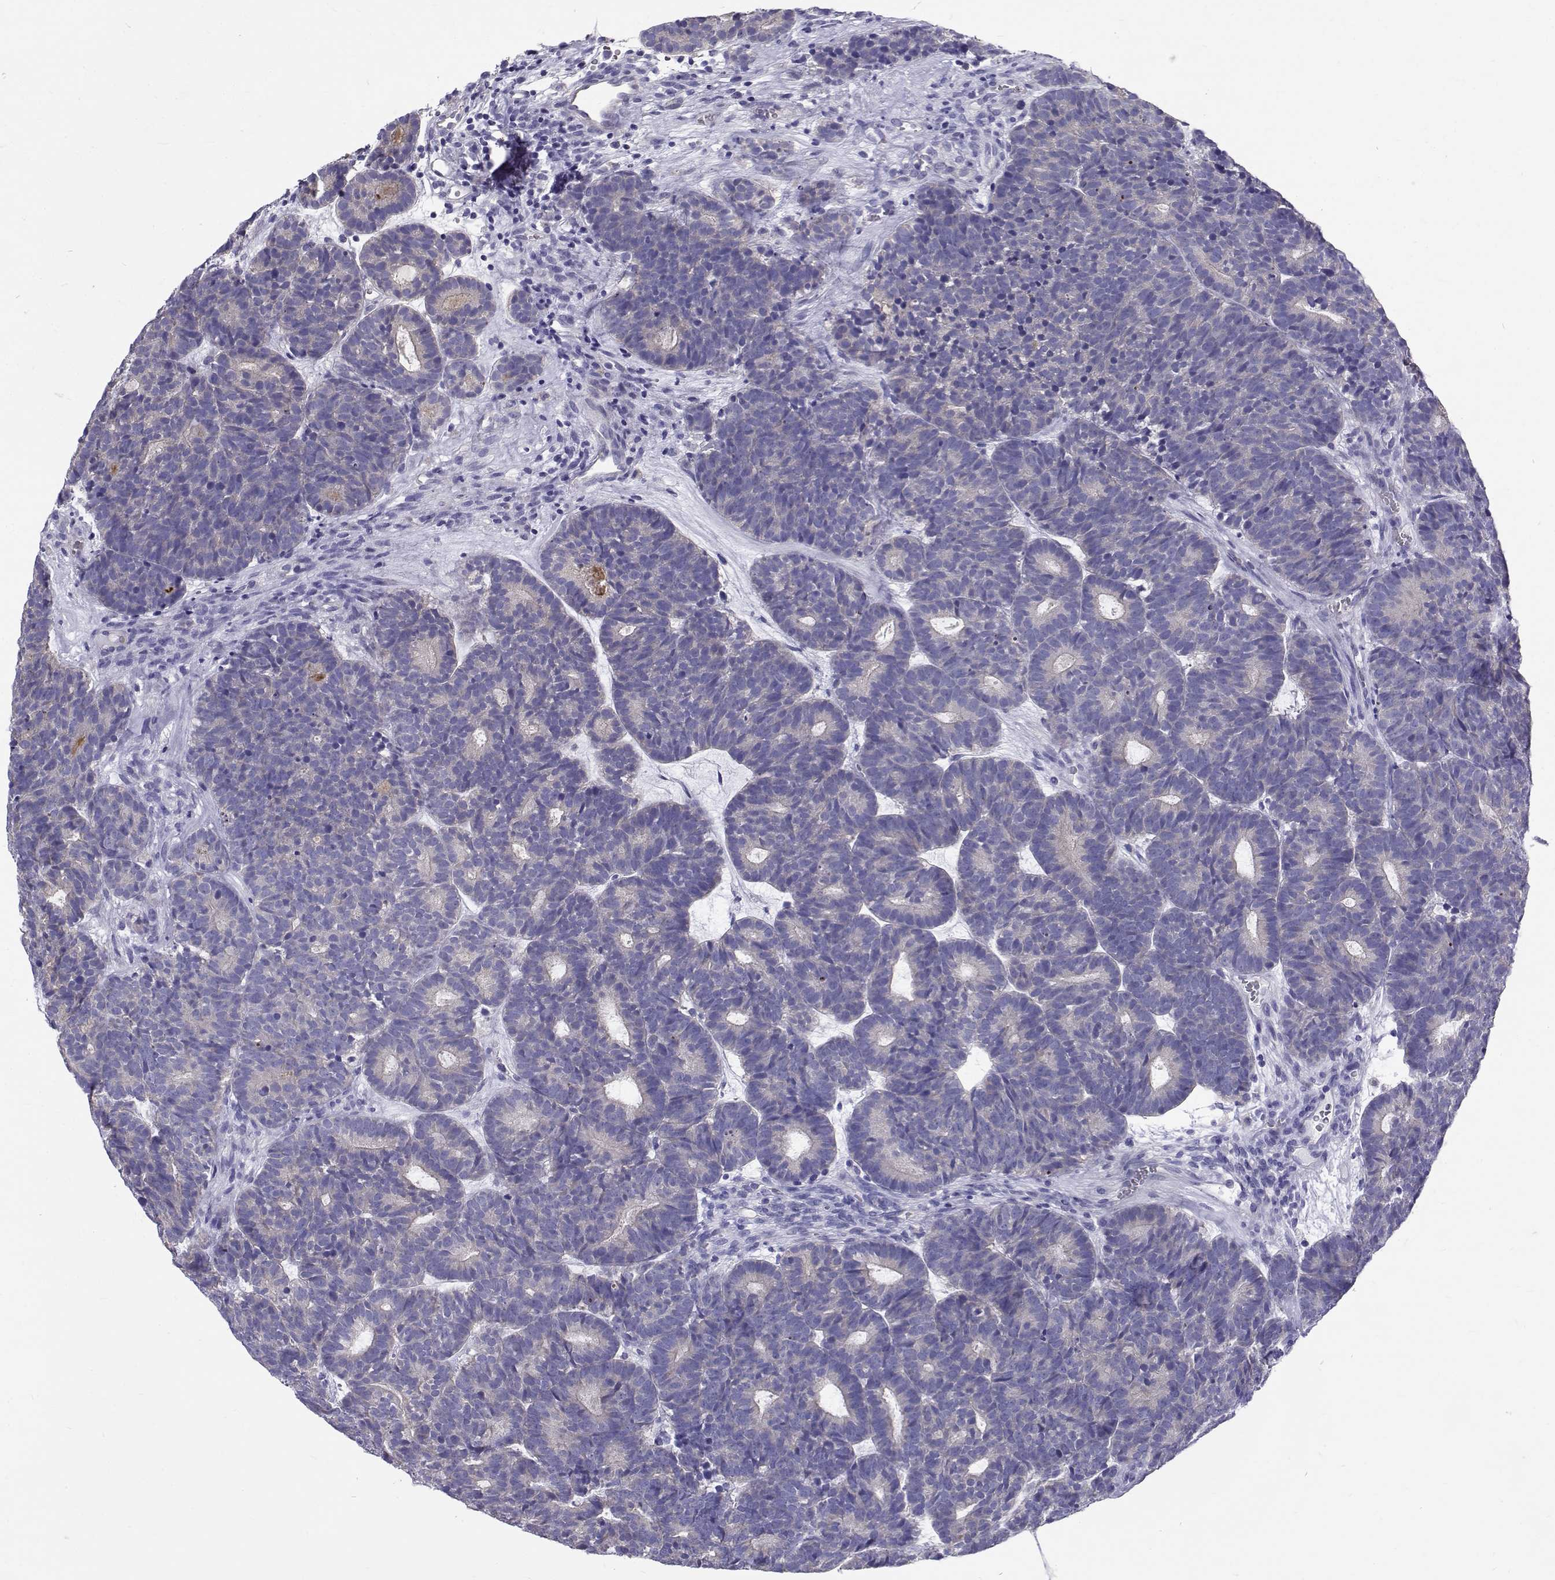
{"staining": {"intensity": "negative", "quantity": "none", "location": "none"}, "tissue": "head and neck cancer", "cell_type": "Tumor cells", "image_type": "cancer", "snomed": [{"axis": "morphology", "description": "Adenocarcinoma, NOS"}, {"axis": "topography", "description": "Head-Neck"}], "caption": "The immunohistochemistry (IHC) micrograph has no significant expression in tumor cells of head and neck cancer tissue.", "gene": "IGSF1", "patient": {"sex": "female", "age": 81}}